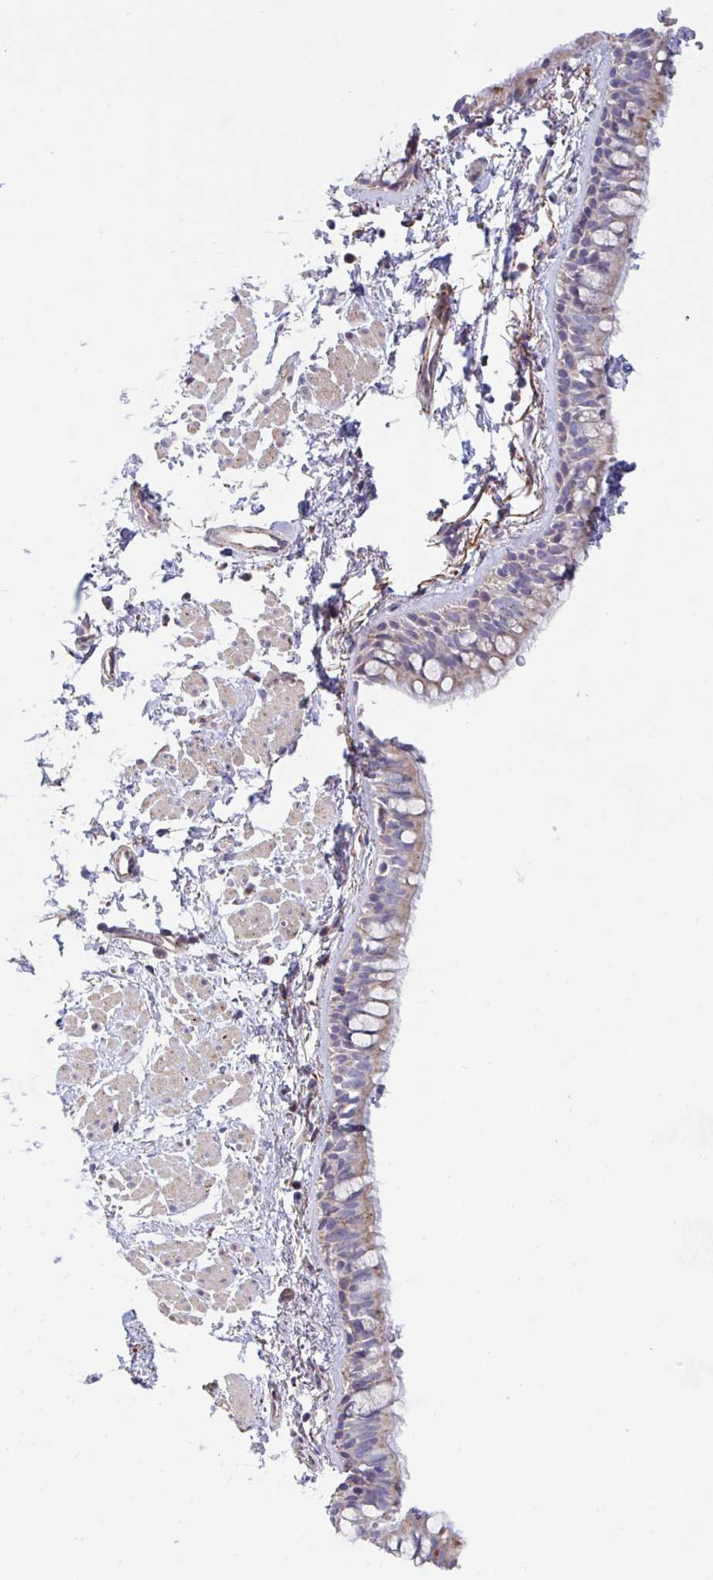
{"staining": {"intensity": "strong", "quantity": "25%-75%", "location": "cytoplasmic/membranous"}, "tissue": "bronchus", "cell_type": "Respiratory epithelial cells", "image_type": "normal", "snomed": [{"axis": "morphology", "description": "Normal tissue, NOS"}, {"axis": "topography", "description": "Lymph node"}, {"axis": "topography", "description": "Cartilage tissue"}, {"axis": "topography", "description": "Bronchus"}], "caption": "A brown stain highlights strong cytoplasmic/membranous expression of a protein in respiratory epithelial cells of unremarkable bronchus. Ihc stains the protein of interest in brown and the nuclei are stained blue.", "gene": "FAM156A", "patient": {"sex": "female", "age": 70}}